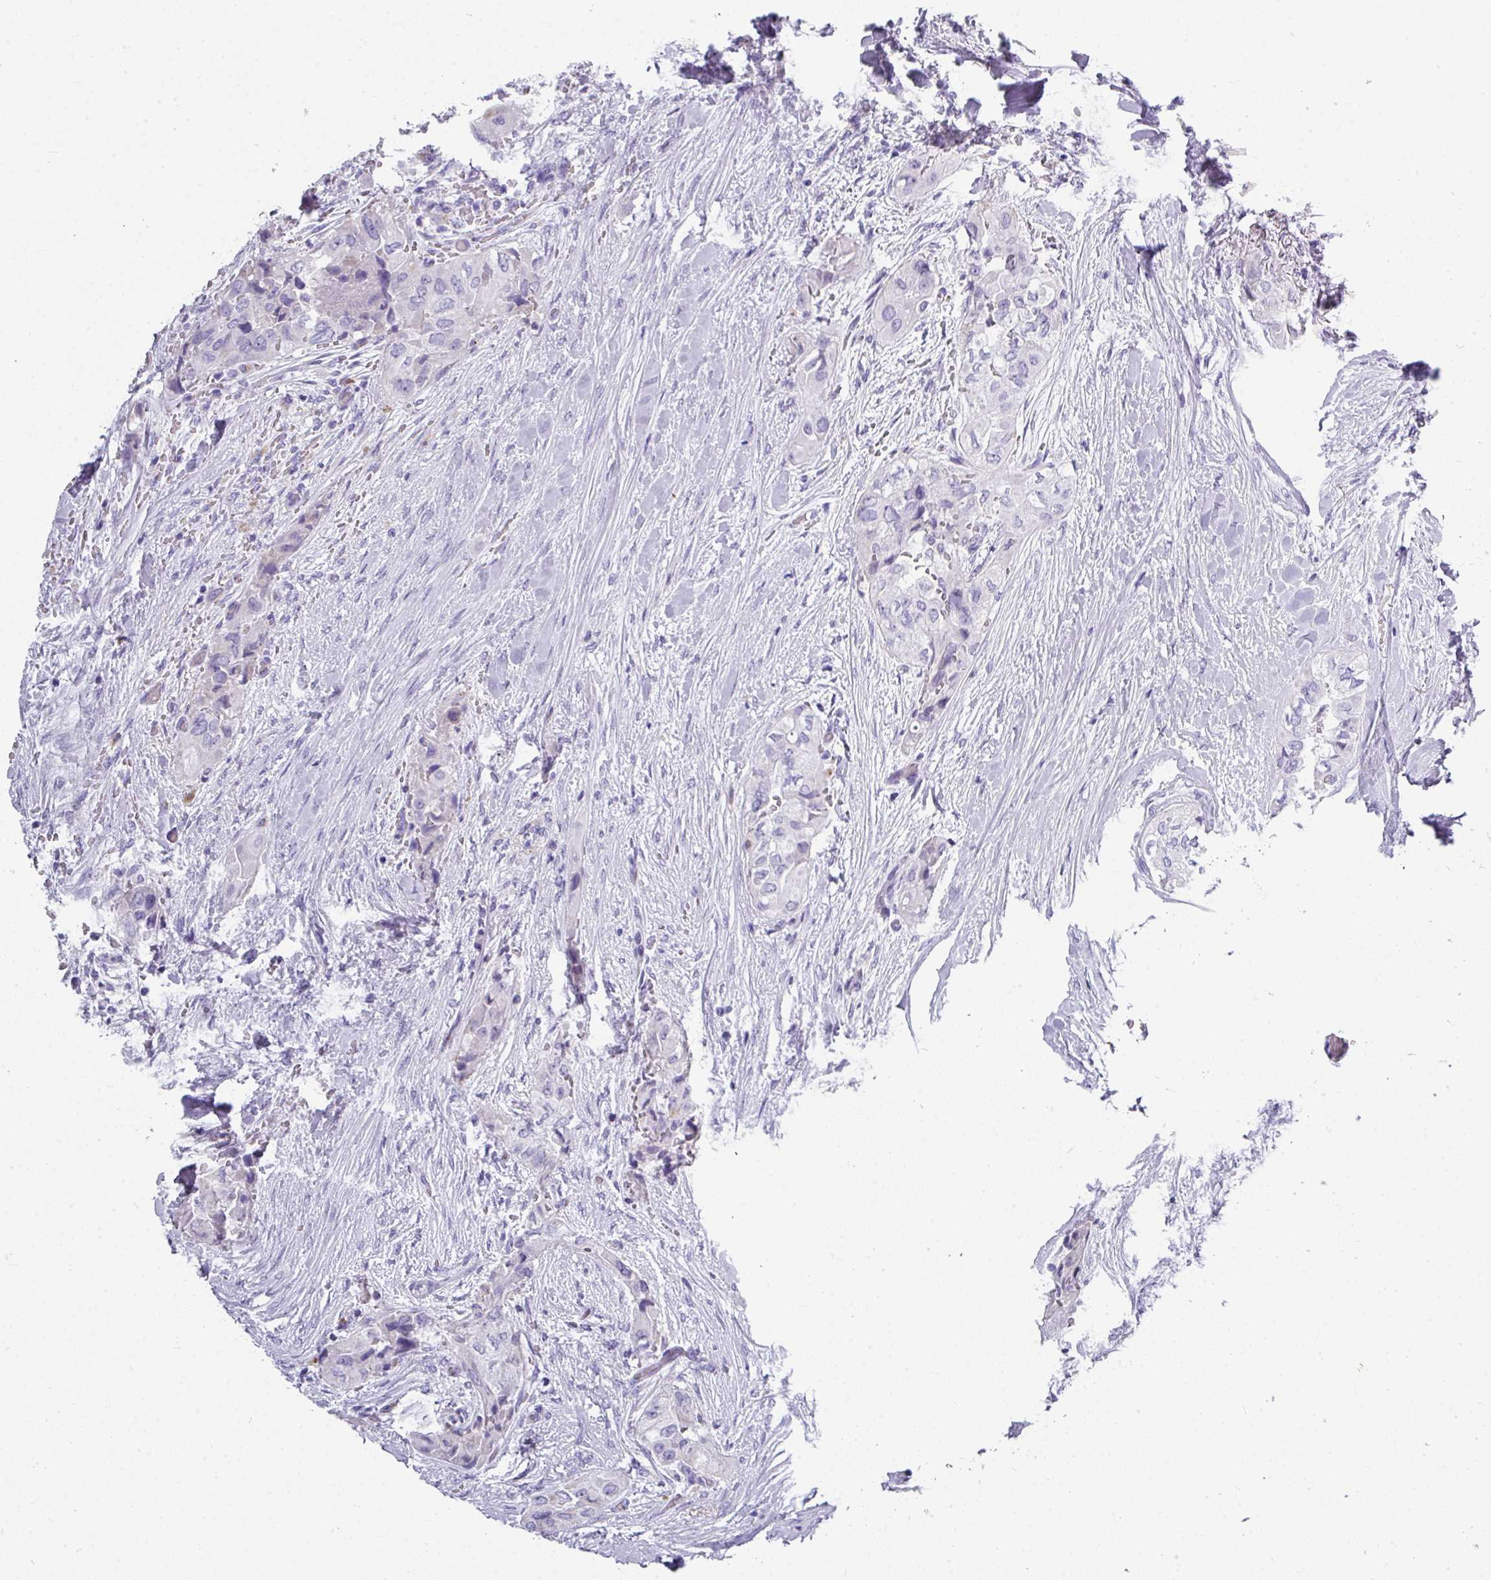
{"staining": {"intensity": "negative", "quantity": "none", "location": "none"}, "tissue": "thyroid cancer", "cell_type": "Tumor cells", "image_type": "cancer", "snomed": [{"axis": "morphology", "description": "Papillary adenocarcinoma, NOS"}, {"axis": "topography", "description": "Thyroid gland"}], "caption": "High magnification brightfield microscopy of thyroid papillary adenocarcinoma stained with DAB (3,3'-diaminobenzidine) (brown) and counterstained with hematoxylin (blue): tumor cells show no significant expression.", "gene": "ZNF568", "patient": {"sex": "female", "age": 59}}